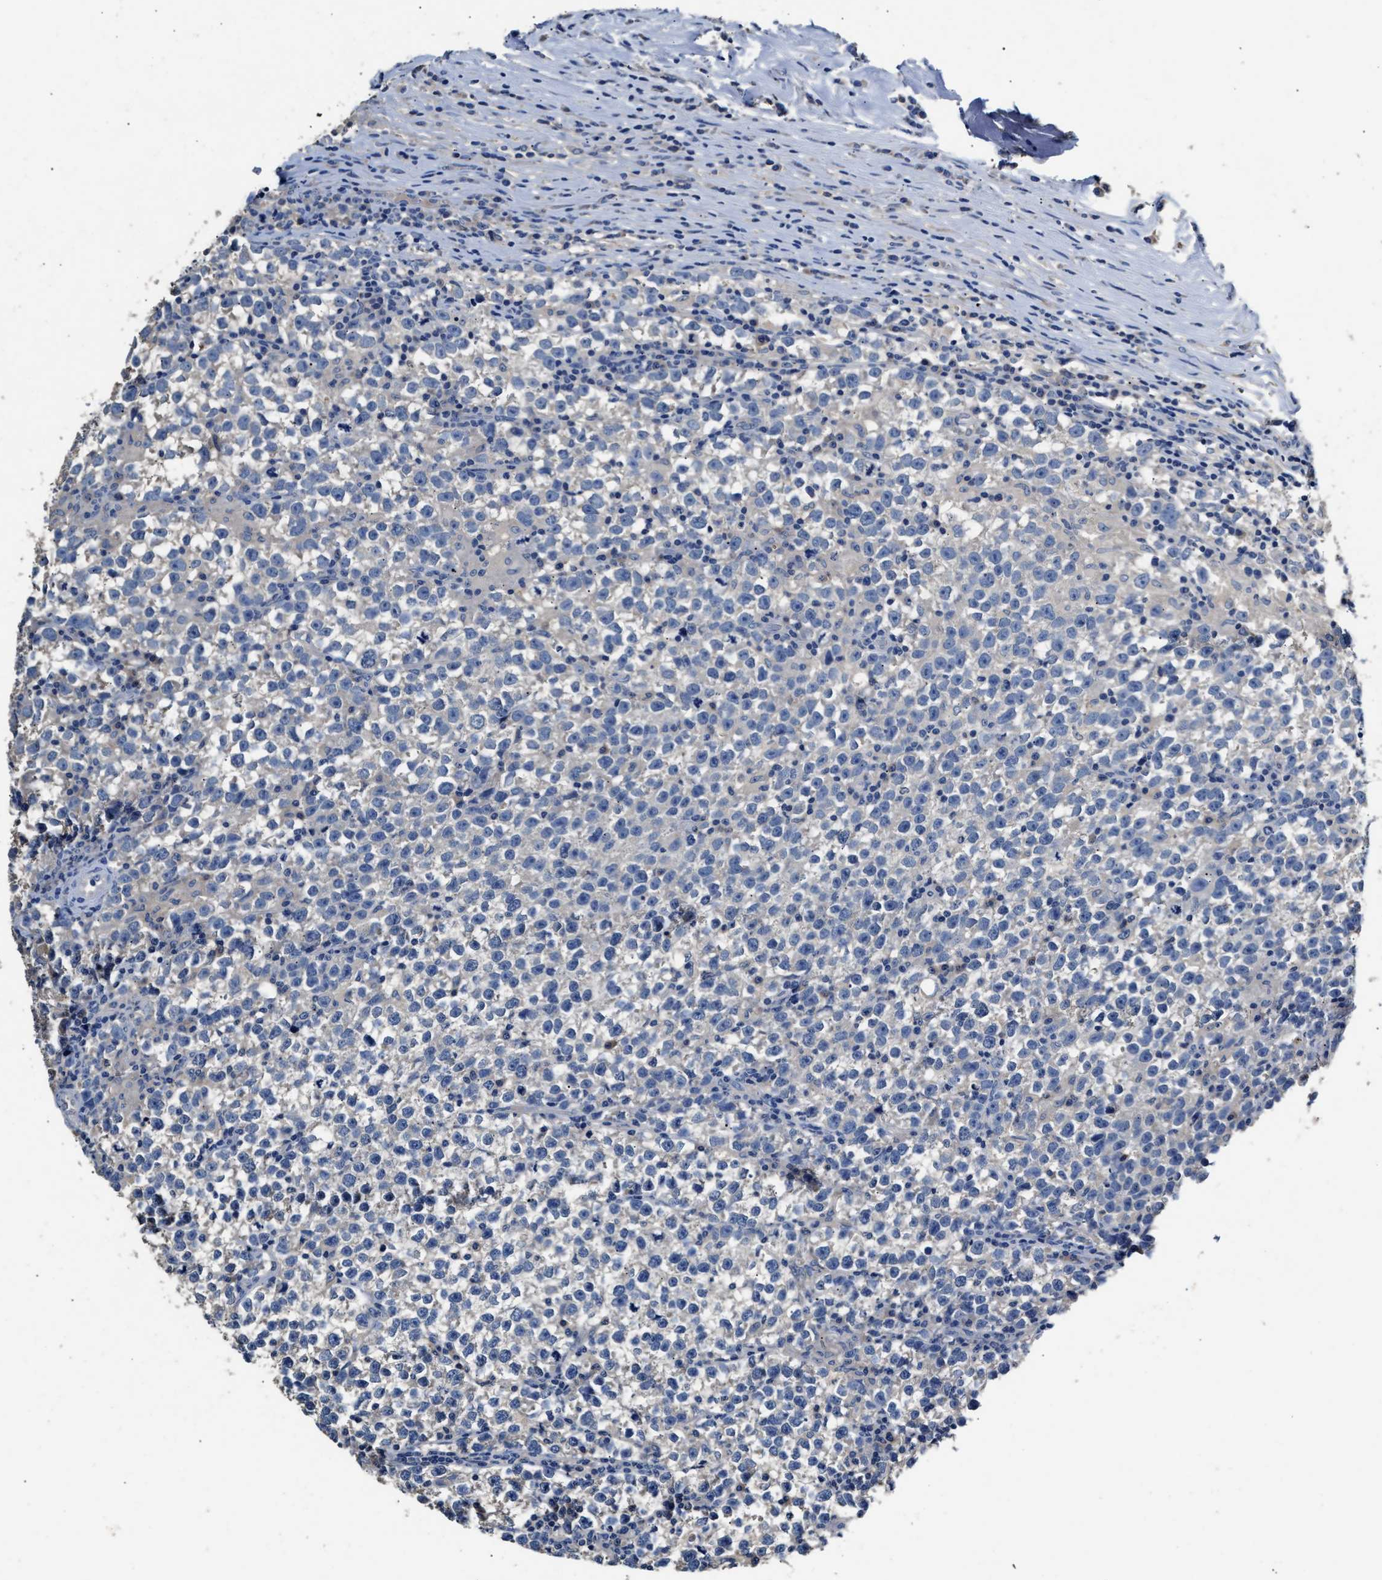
{"staining": {"intensity": "negative", "quantity": "none", "location": "none"}, "tissue": "testis cancer", "cell_type": "Tumor cells", "image_type": "cancer", "snomed": [{"axis": "morphology", "description": "Normal tissue, NOS"}, {"axis": "morphology", "description": "Seminoma, NOS"}, {"axis": "topography", "description": "Testis"}], "caption": "IHC of human testis cancer (seminoma) exhibits no staining in tumor cells.", "gene": "SLCO2B1", "patient": {"sex": "male", "age": 43}}